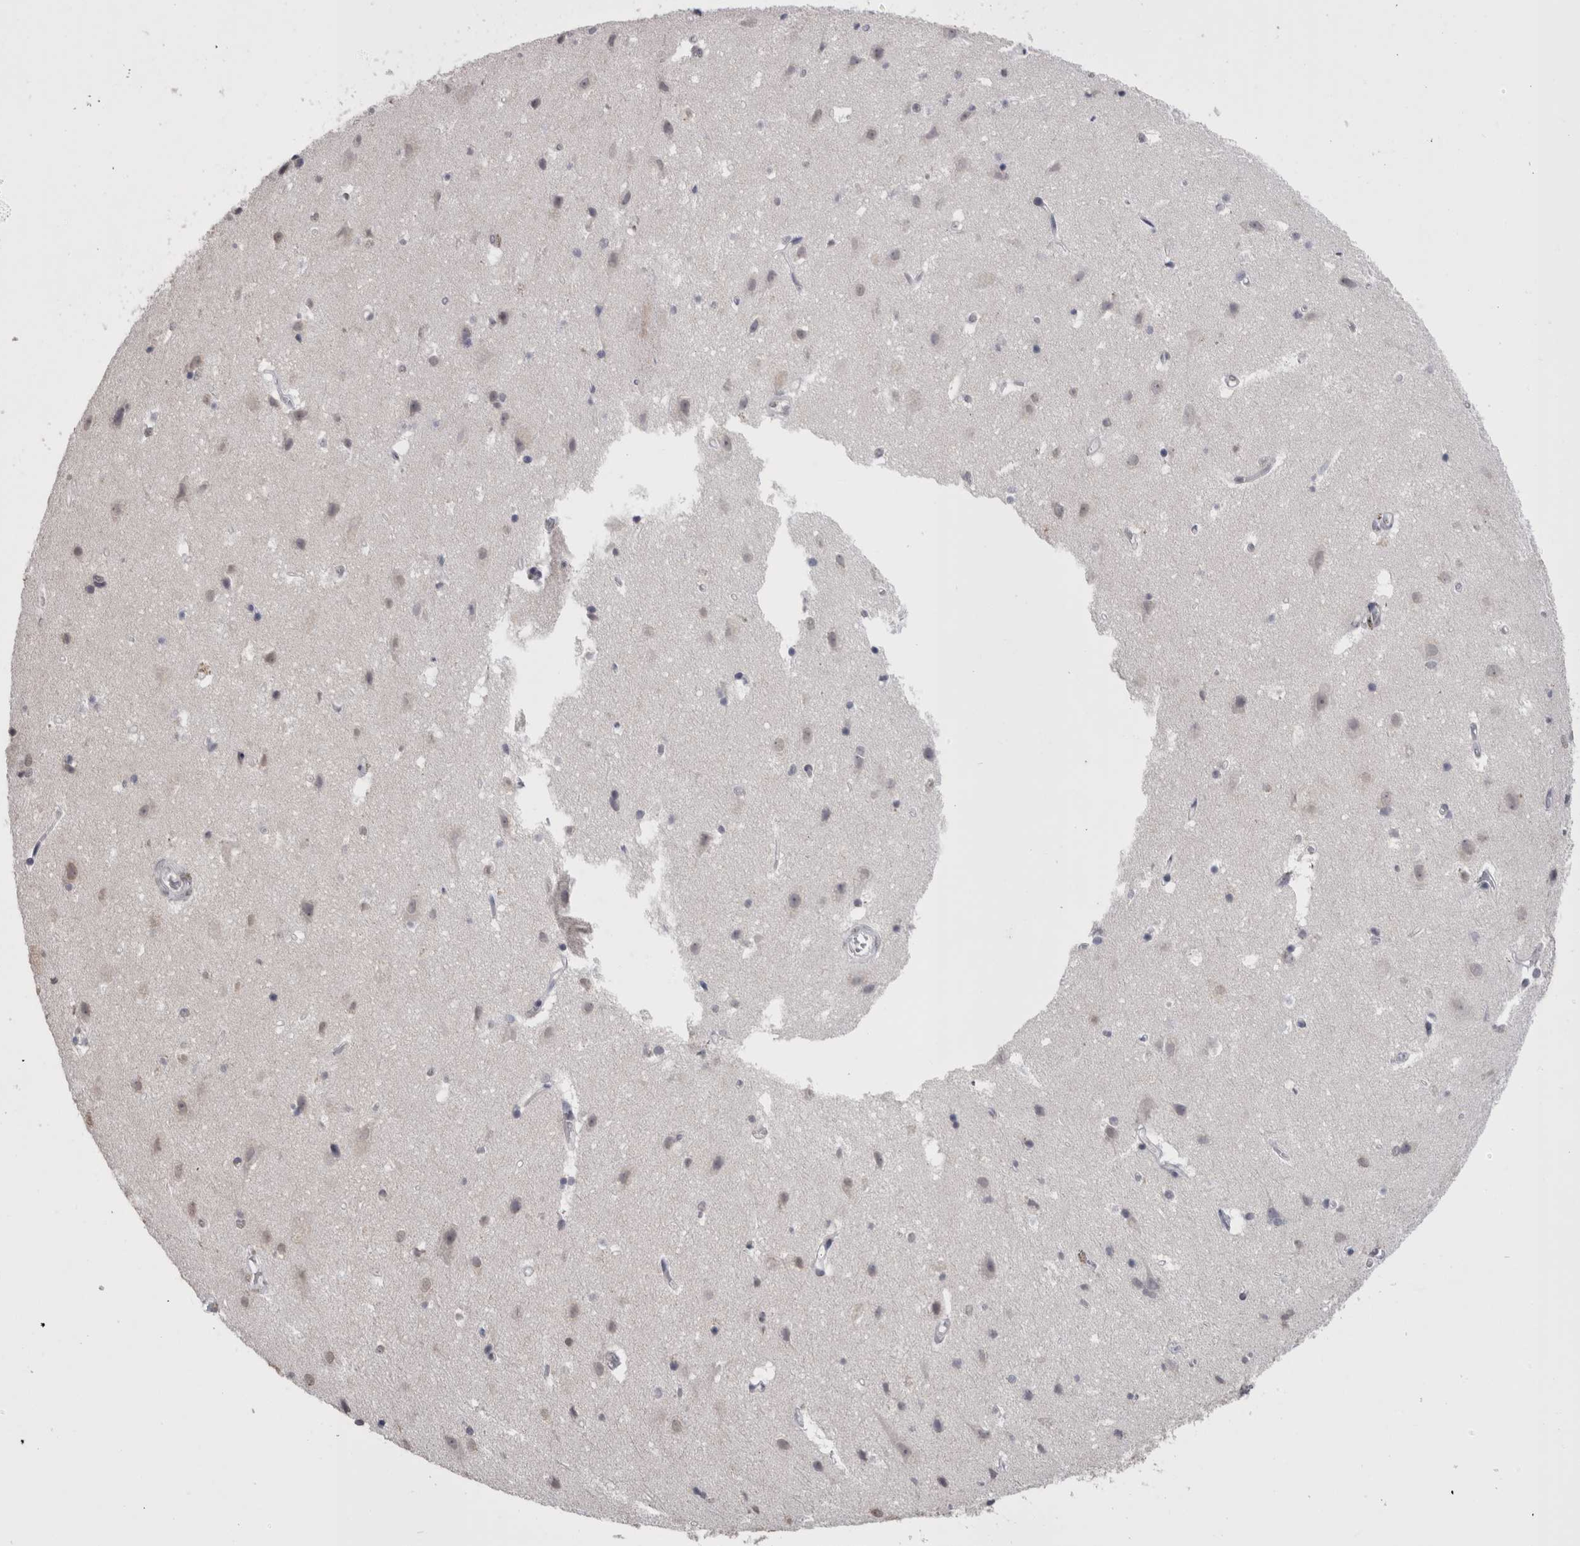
{"staining": {"intensity": "negative", "quantity": "none", "location": "none"}, "tissue": "cerebral cortex", "cell_type": "Endothelial cells", "image_type": "normal", "snomed": [{"axis": "morphology", "description": "Normal tissue, NOS"}, {"axis": "topography", "description": "Cerebral cortex"}], "caption": "Immunohistochemical staining of unremarkable human cerebral cortex shows no significant positivity in endothelial cells. (Immunohistochemistry, brightfield microscopy, high magnification).", "gene": "PAX5", "patient": {"sex": "male", "age": 54}}